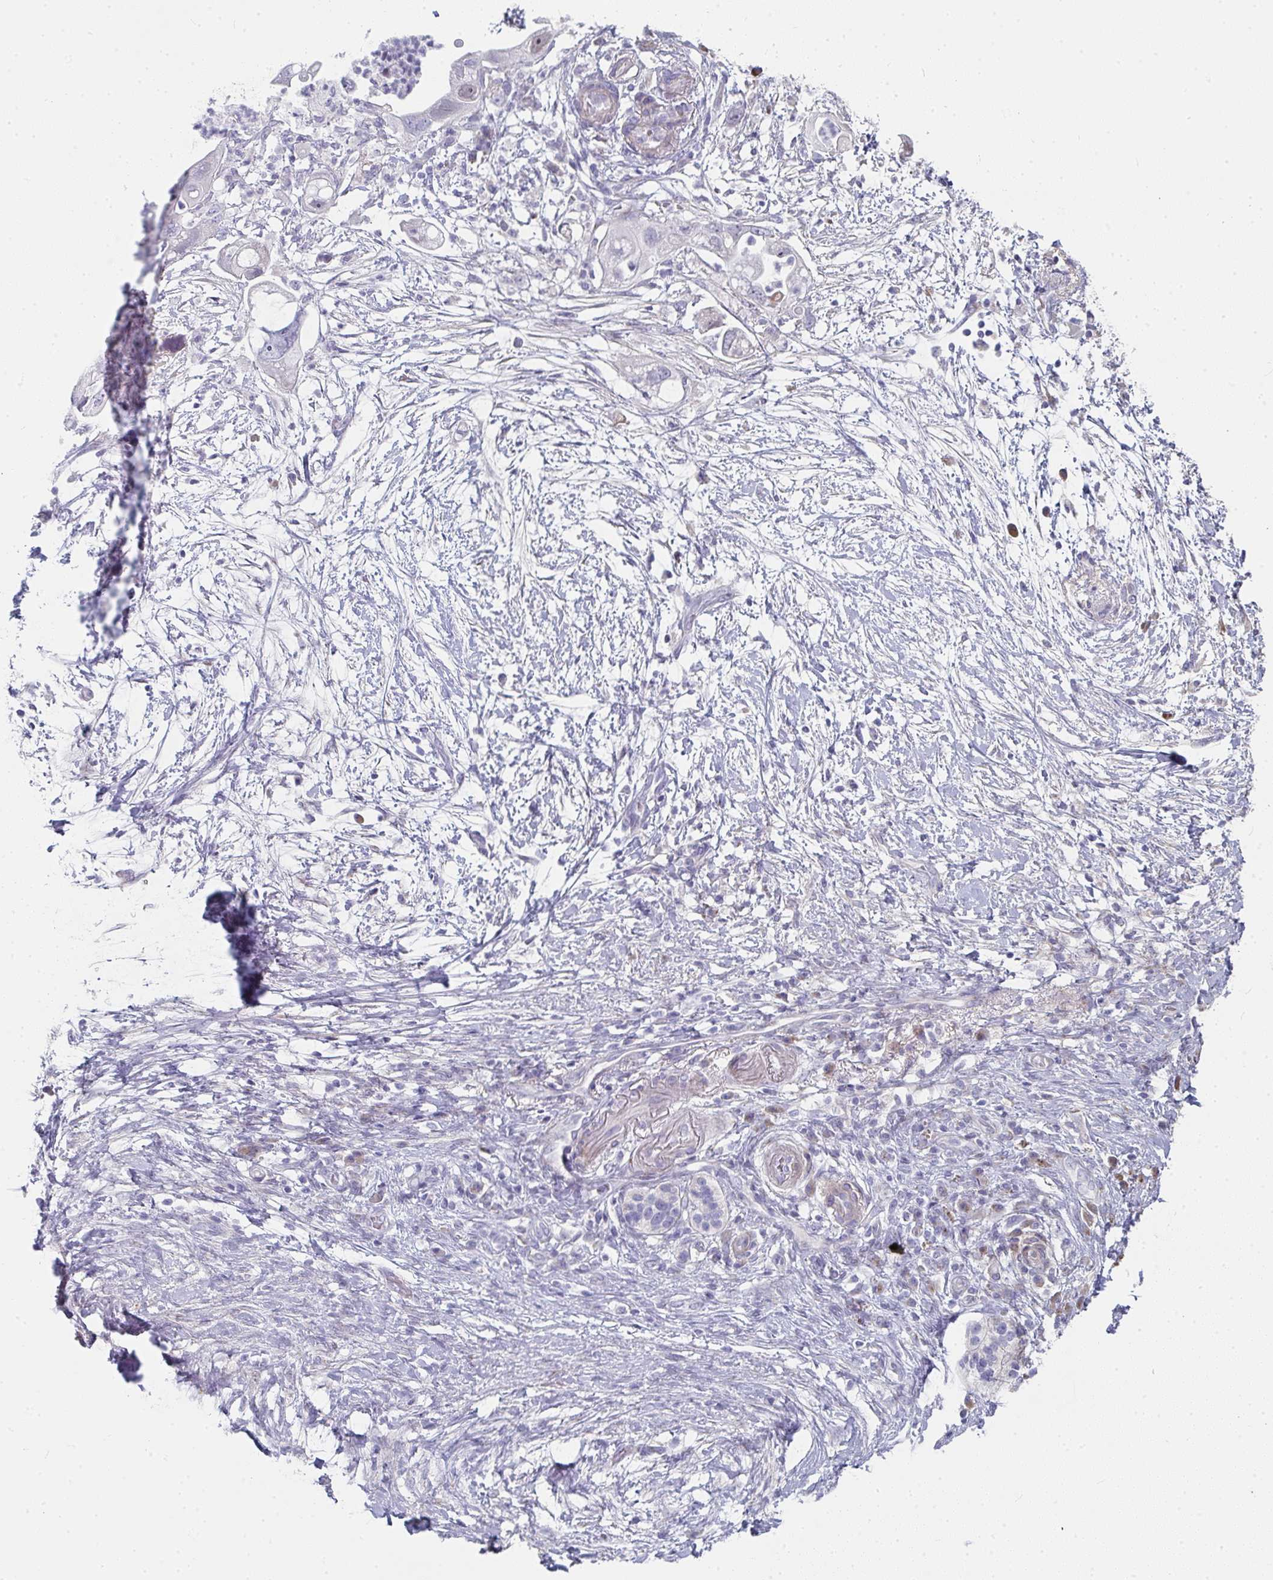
{"staining": {"intensity": "negative", "quantity": "none", "location": "none"}, "tissue": "pancreatic cancer", "cell_type": "Tumor cells", "image_type": "cancer", "snomed": [{"axis": "morphology", "description": "Adenocarcinoma, NOS"}, {"axis": "topography", "description": "Pancreas"}], "caption": "The image displays no significant staining in tumor cells of pancreatic cancer. (DAB (3,3'-diaminobenzidine) immunohistochemistry with hematoxylin counter stain).", "gene": "RHEBL1", "patient": {"sex": "female", "age": 72}}